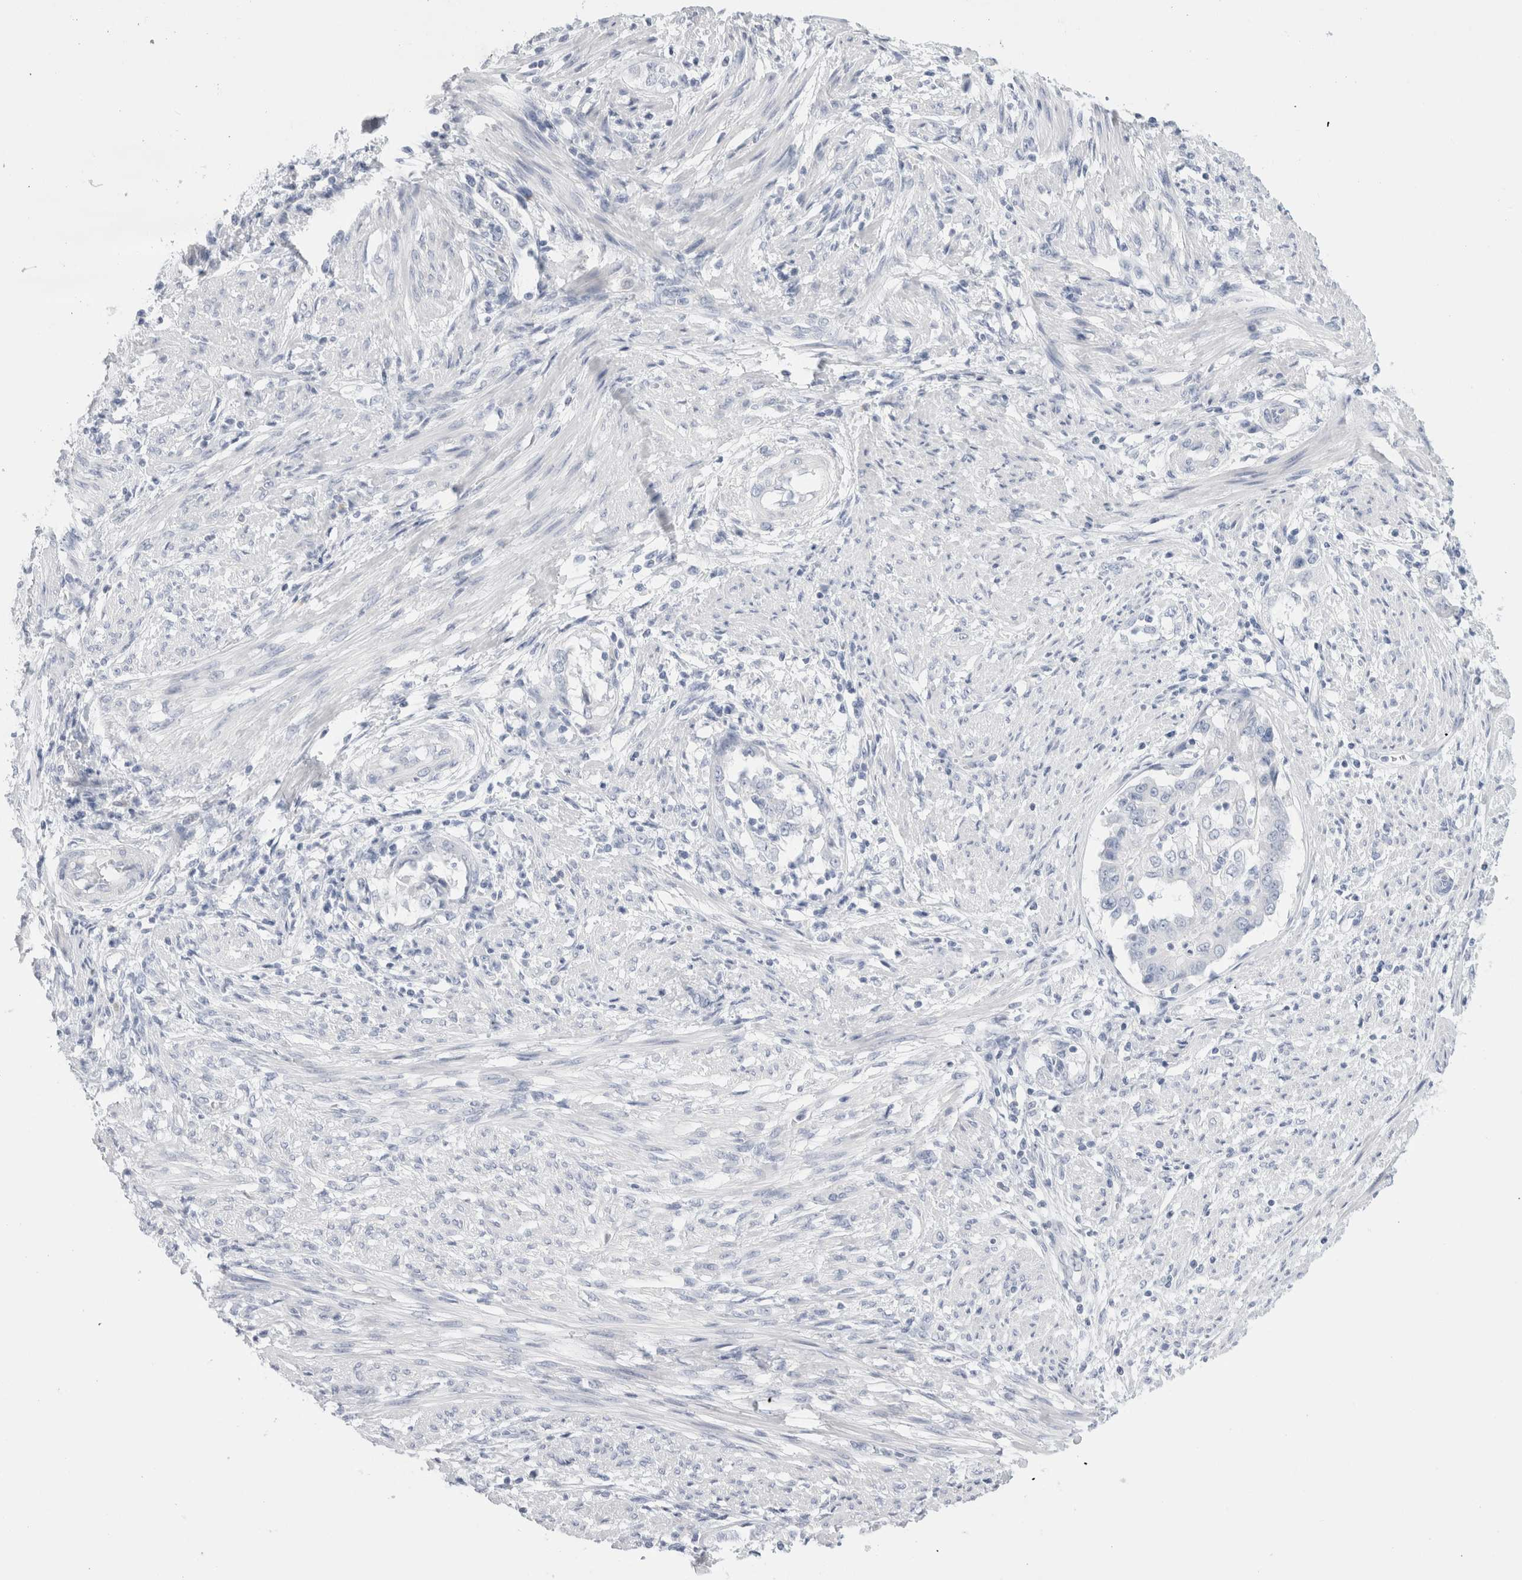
{"staining": {"intensity": "negative", "quantity": "none", "location": "none"}, "tissue": "endometrial cancer", "cell_type": "Tumor cells", "image_type": "cancer", "snomed": [{"axis": "morphology", "description": "Adenocarcinoma, NOS"}, {"axis": "topography", "description": "Endometrium"}], "caption": "The micrograph shows no significant expression in tumor cells of endometrial adenocarcinoma.", "gene": "ECHDC2", "patient": {"sex": "female", "age": 85}}